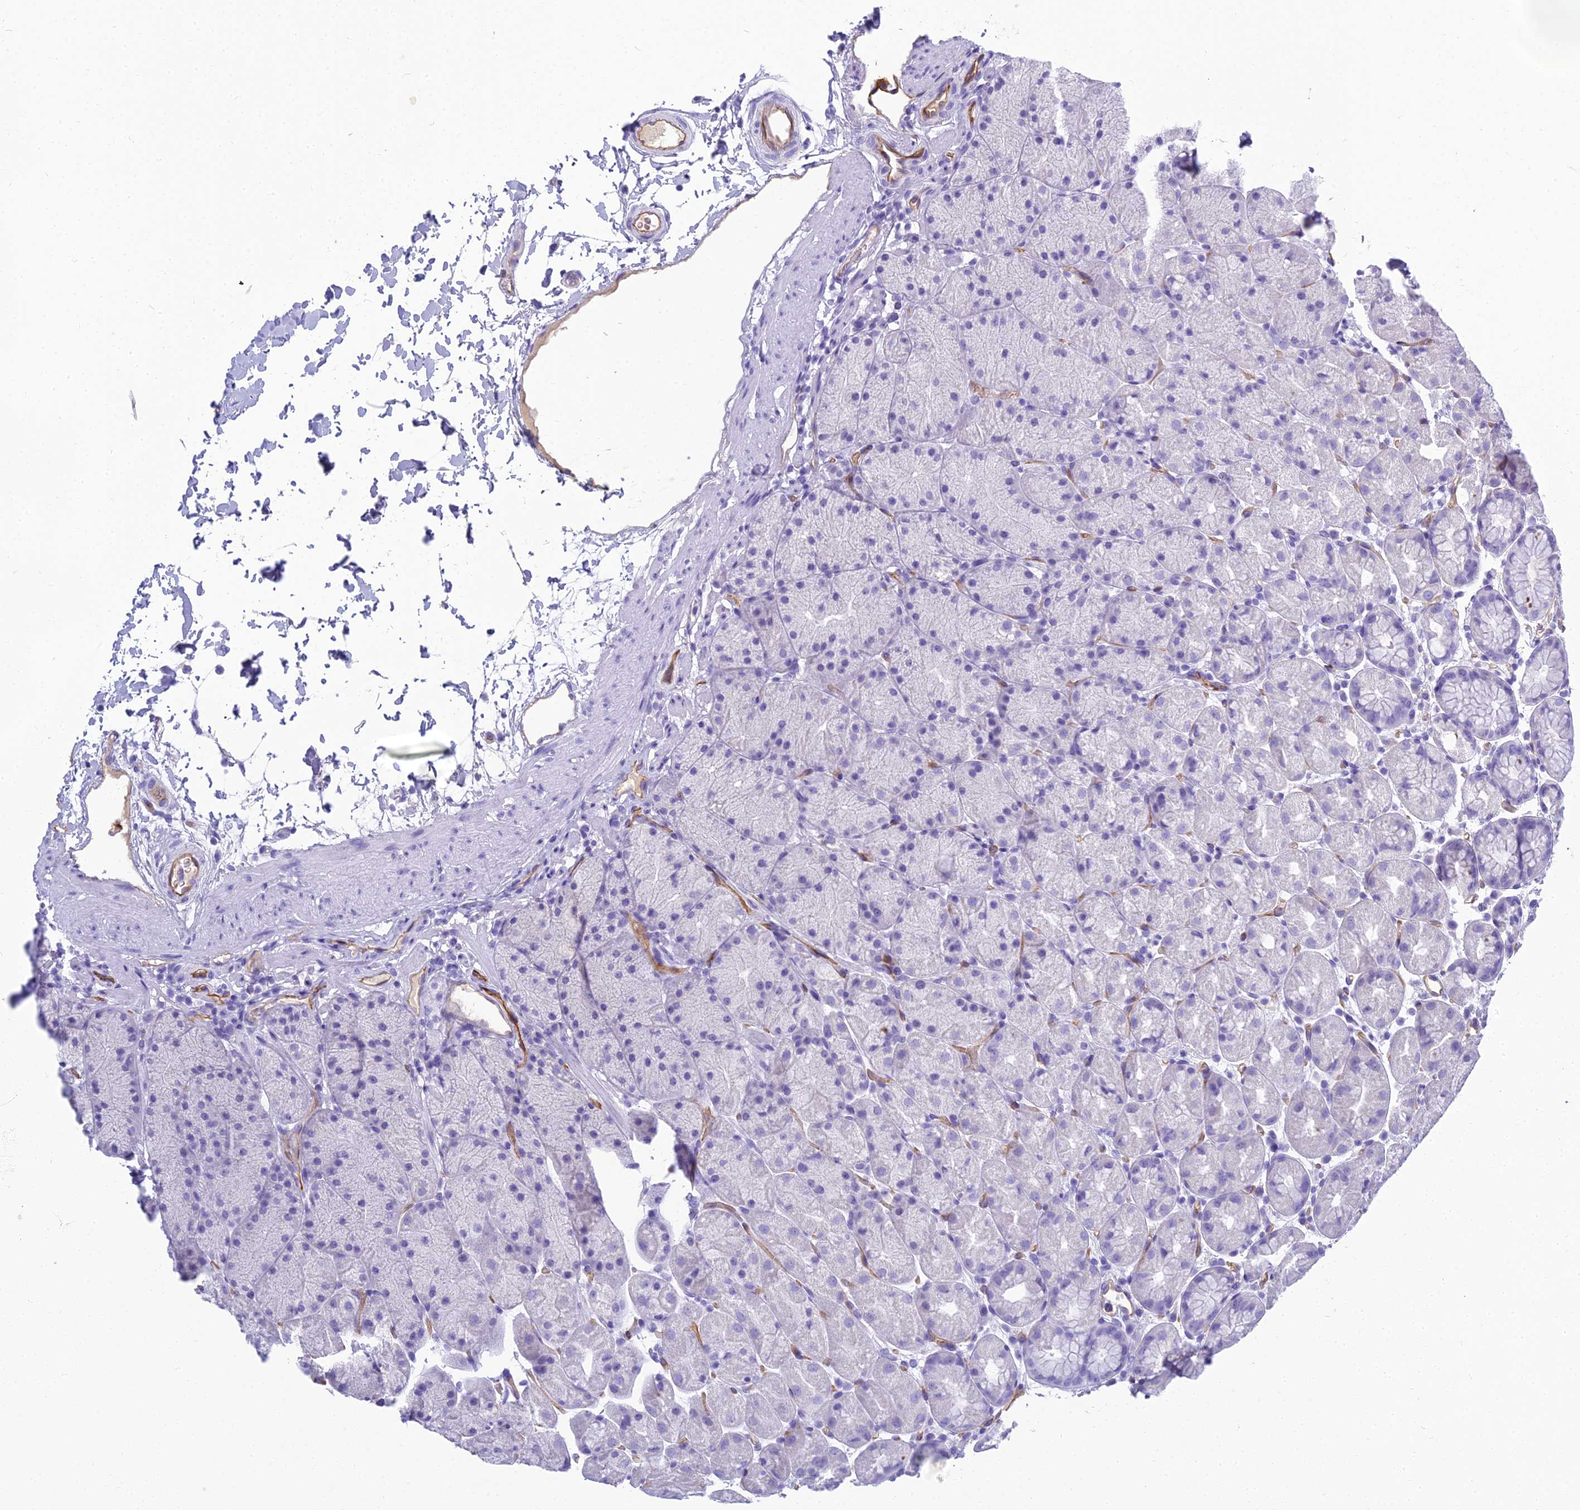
{"staining": {"intensity": "negative", "quantity": "none", "location": "none"}, "tissue": "stomach", "cell_type": "Glandular cells", "image_type": "normal", "snomed": [{"axis": "morphology", "description": "Normal tissue, NOS"}, {"axis": "topography", "description": "Stomach, upper"}, {"axis": "topography", "description": "Stomach, lower"}], "caption": "This photomicrograph is of normal stomach stained with IHC to label a protein in brown with the nuclei are counter-stained blue. There is no staining in glandular cells.", "gene": "NINJ1", "patient": {"sex": "male", "age": 67}}